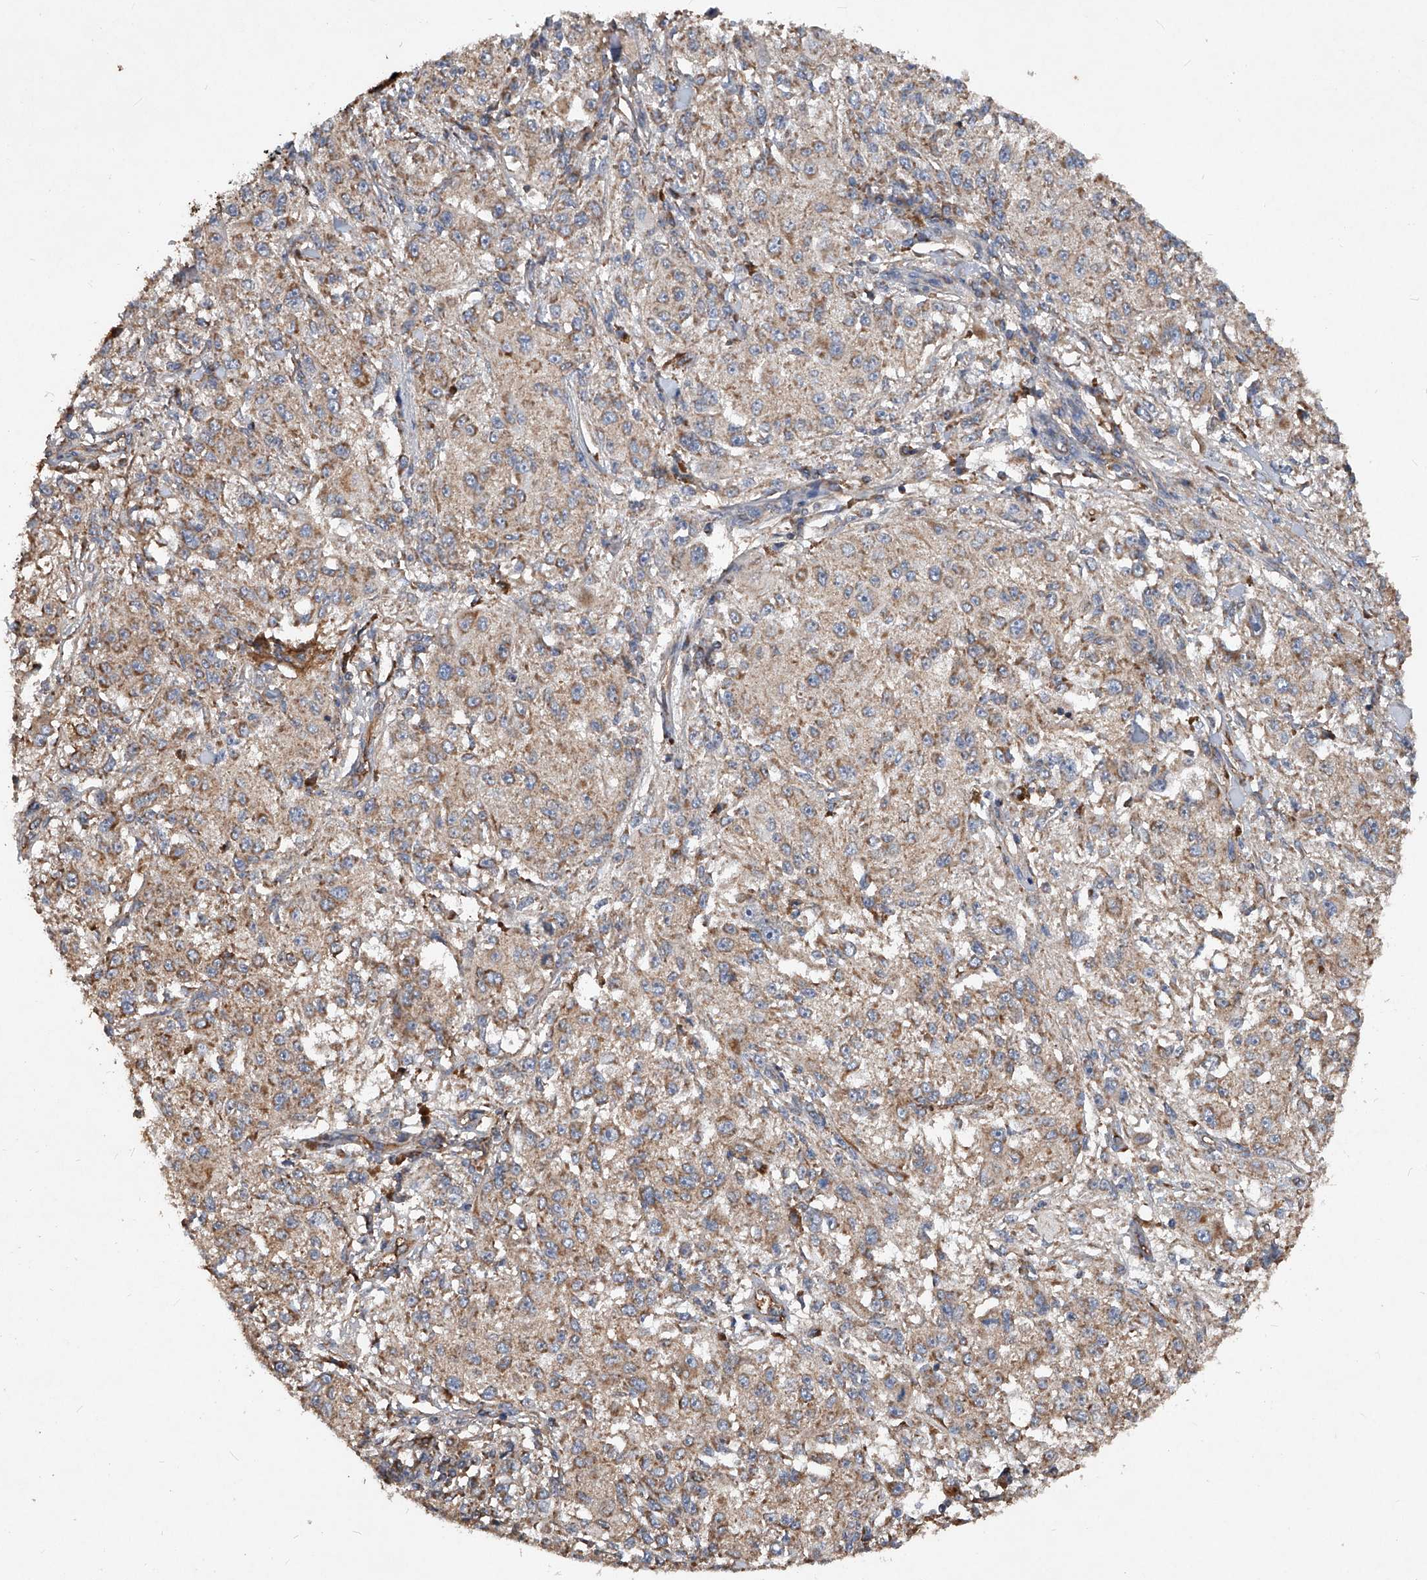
{"staining": {"intensity": "moderate", "quantity": "25%-75%", "location": "cytoplasmic/membranous"}, "tissue": "melanoma", "cell_type": "Tumor cells", "image_type": "cancer", "snomed": [{"axis": "morphology", "description": "Necrosis, NOS"}, {"axis": "morphology", "description": "Malignant melanoma, NOS"}, {"axis": "topography", "description": "Skin"}], "caption": "Immunohistochemical staining of human malignant melanoma shows moderate cytoplasmic/membranous protein positivity in approximately 25%-75% of tumor cells.", "gene": "SDHA", "patient": {"sex": "female", "age": 87}}